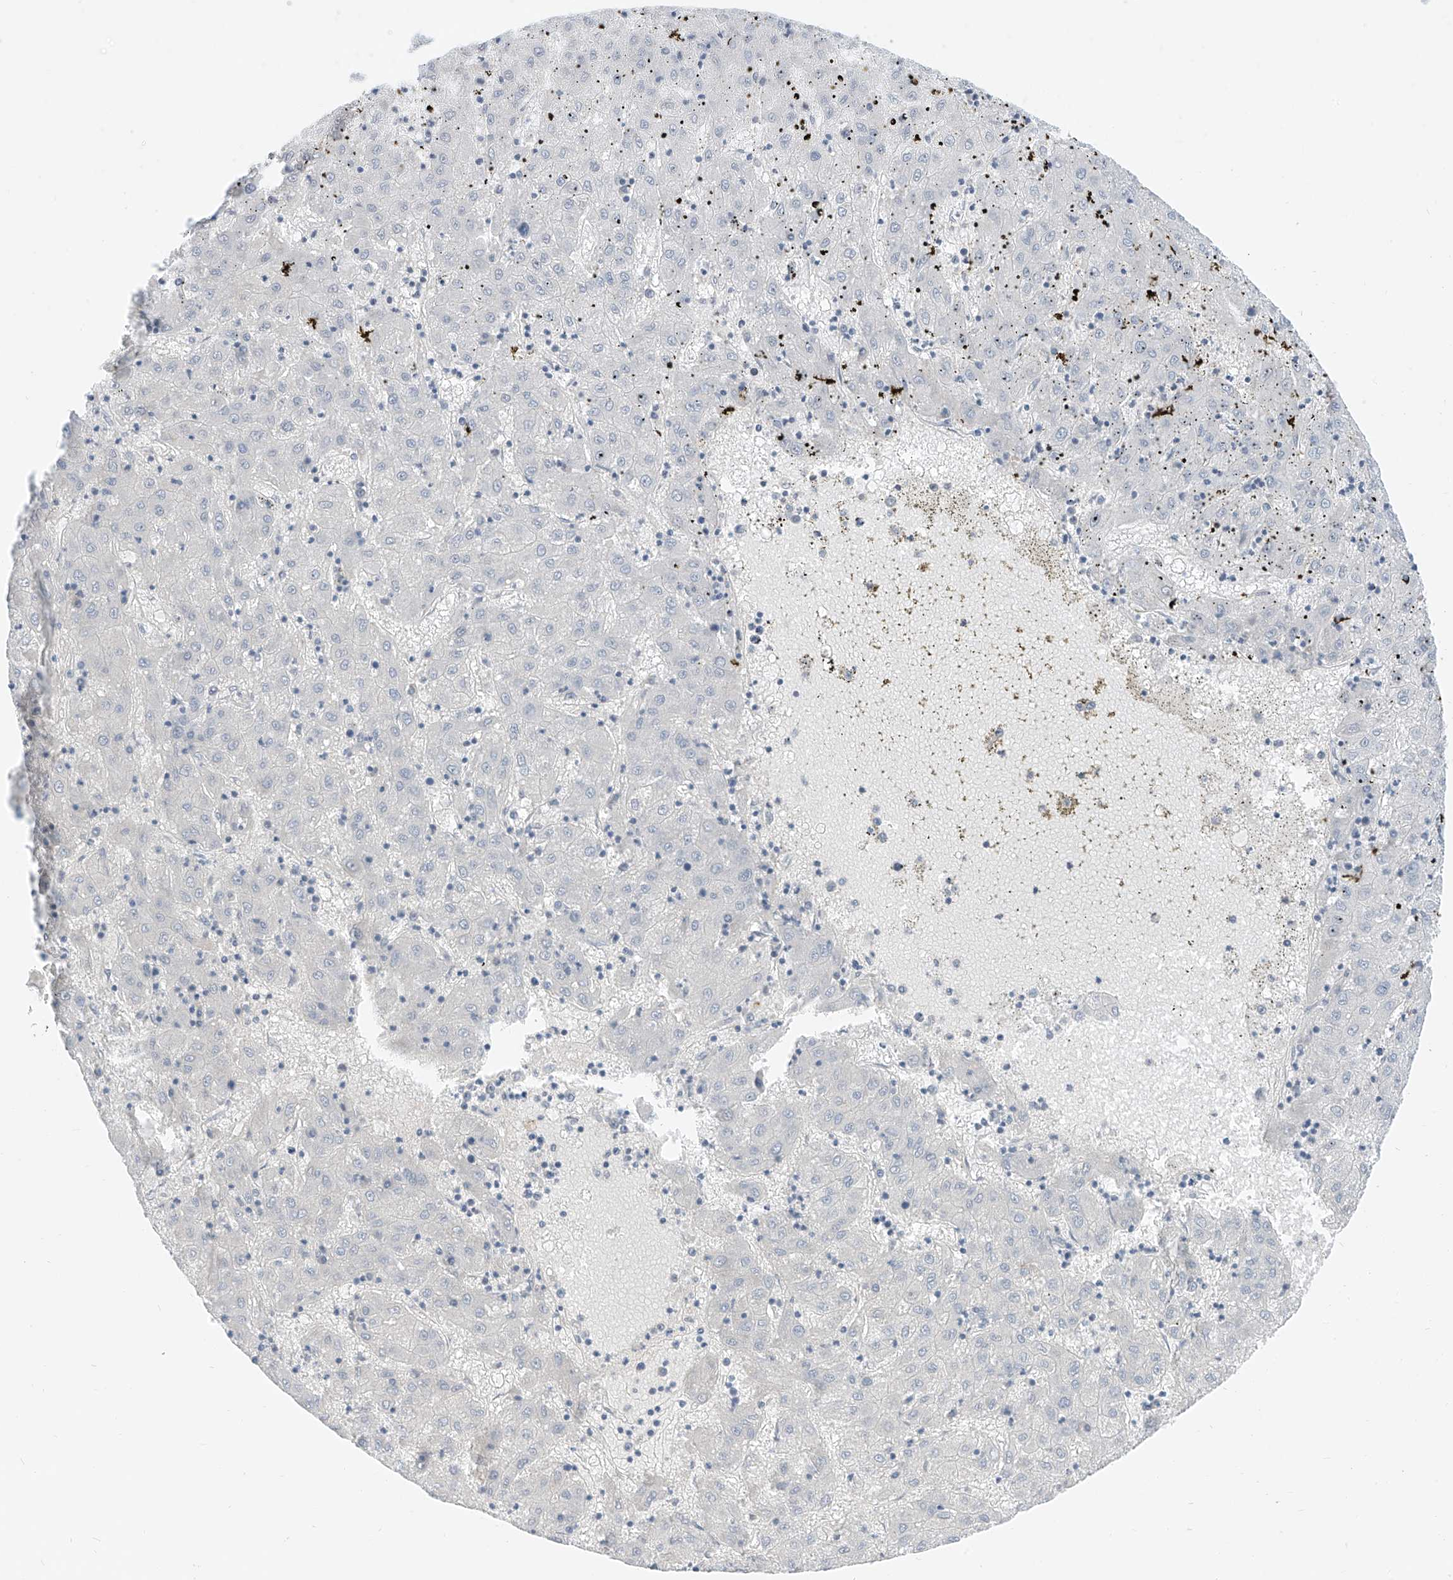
{"staining": {"intensity": "negative", "quantity": "none", "location": "none"}, "tissue": "liver cancer", "cell_type": "Tumor cells", "image_type": "cancer", "snomed": [{"axis": "morphology", "description": "Carcinoma, Hepatocellular, NOS"}, {"axis": "topography", "description": "Liver"}], "caption": "Immunohistochemical staining of human hepatocellular carcinoma (liver) displays no significant expression in tumor cells. The staining was performed using DAB to visualize the protein expression in brown, while the nuclei were stained in blue with hematoxylin (Magnification: 20x).", "gene": "ABLIM2", "patient": {"sex": "male", "age": 72}}